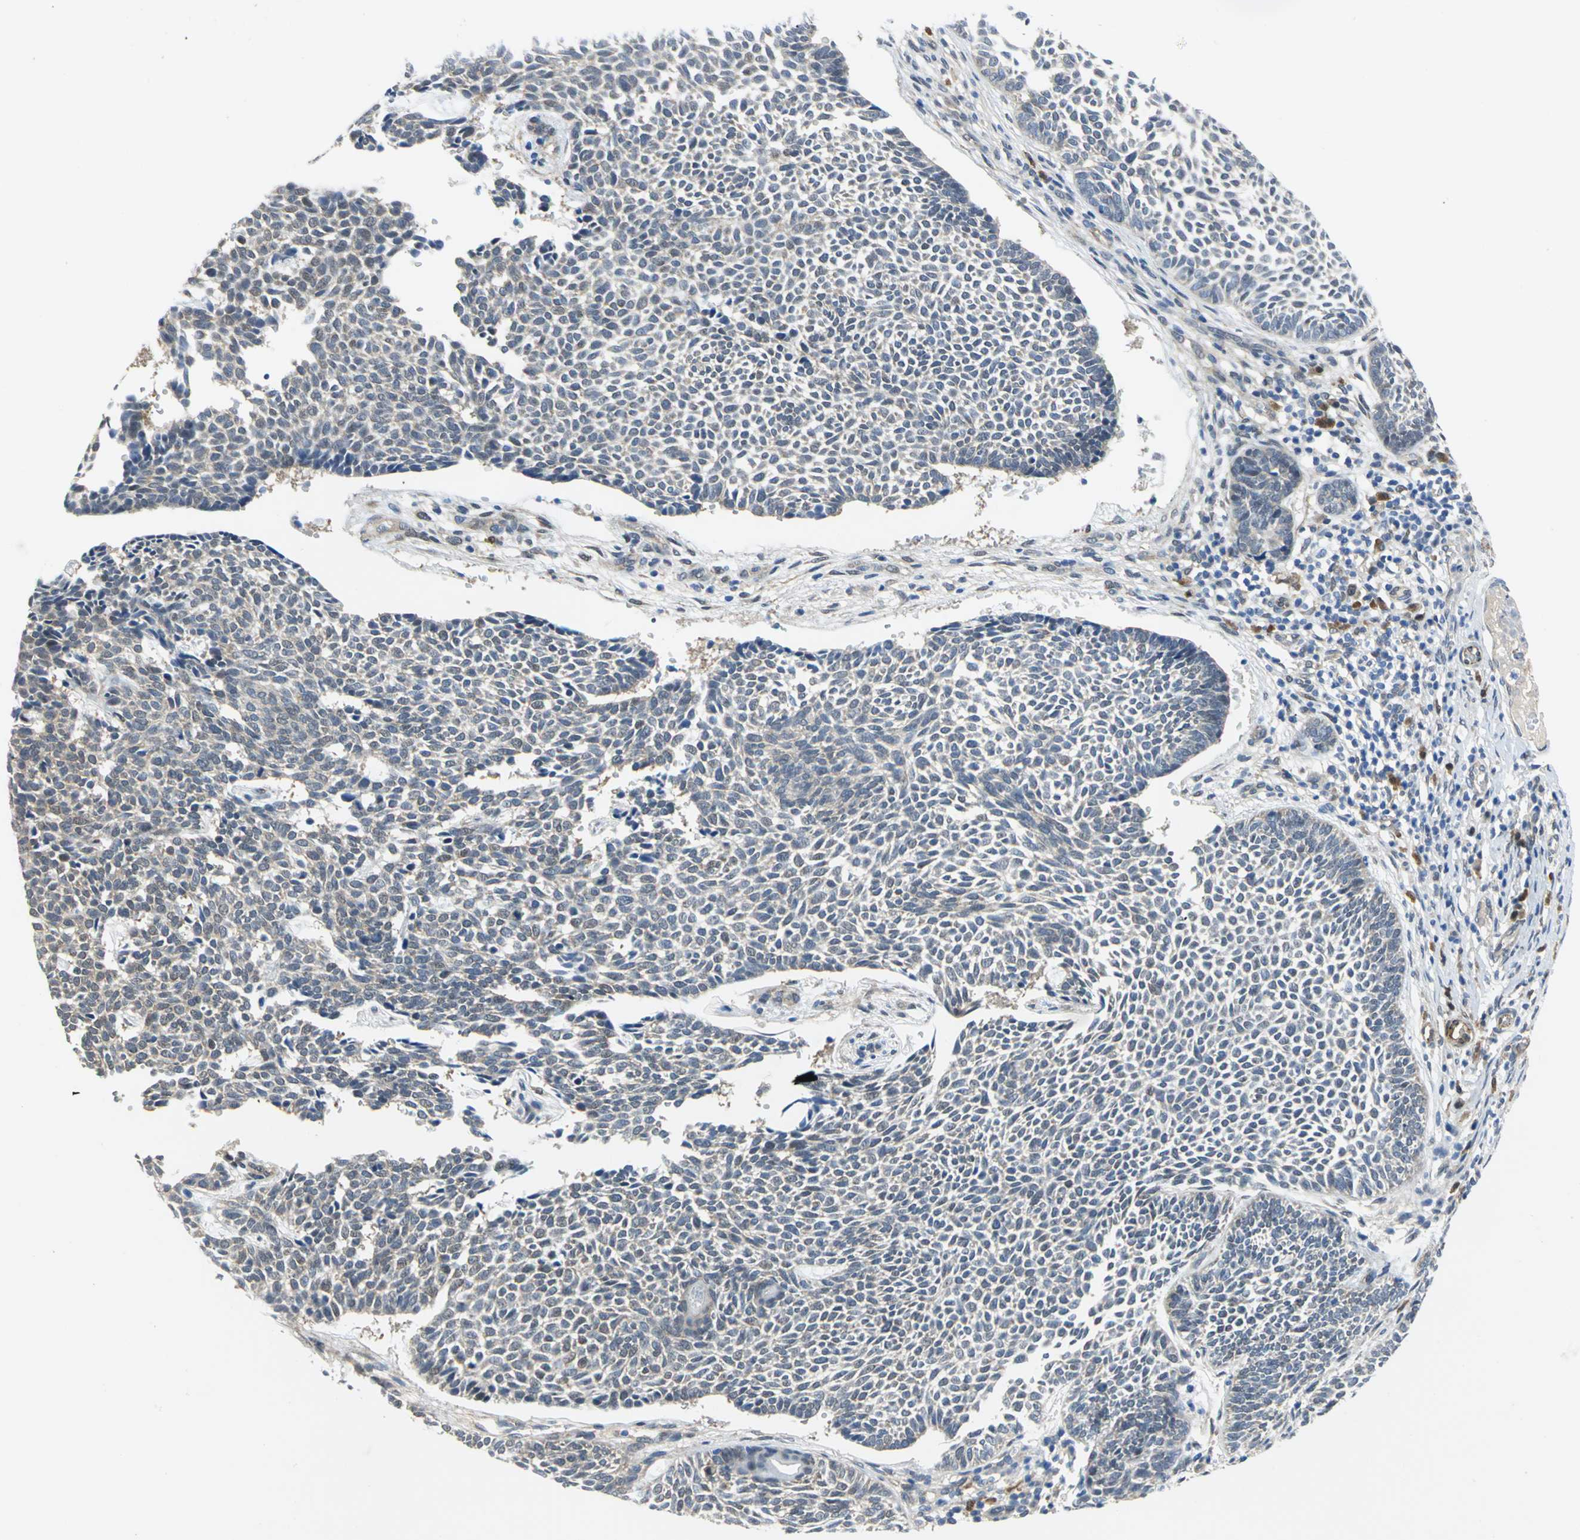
{"staining": {"intensity": "weak", "quantity": "<25%", "location": "cytoplasmic/membranous"}, "tissue": "skin cancer", "cell_type": "Tumor cells", "image_type": "cancer", "snomed": [{"axis": "morphology", "description": "Normal tissue, NOS"}, {"axis": "morphology", "description": "Basal cell carcinoma"}, {"axis": "topography", "description": "Skin"}], "caption": "Histopathology image shows no significant protein staining in tumor cells of skin basal cell carcinoma.", "gene": "PGM3", "patient": {"sex": "male", "age": 87}}